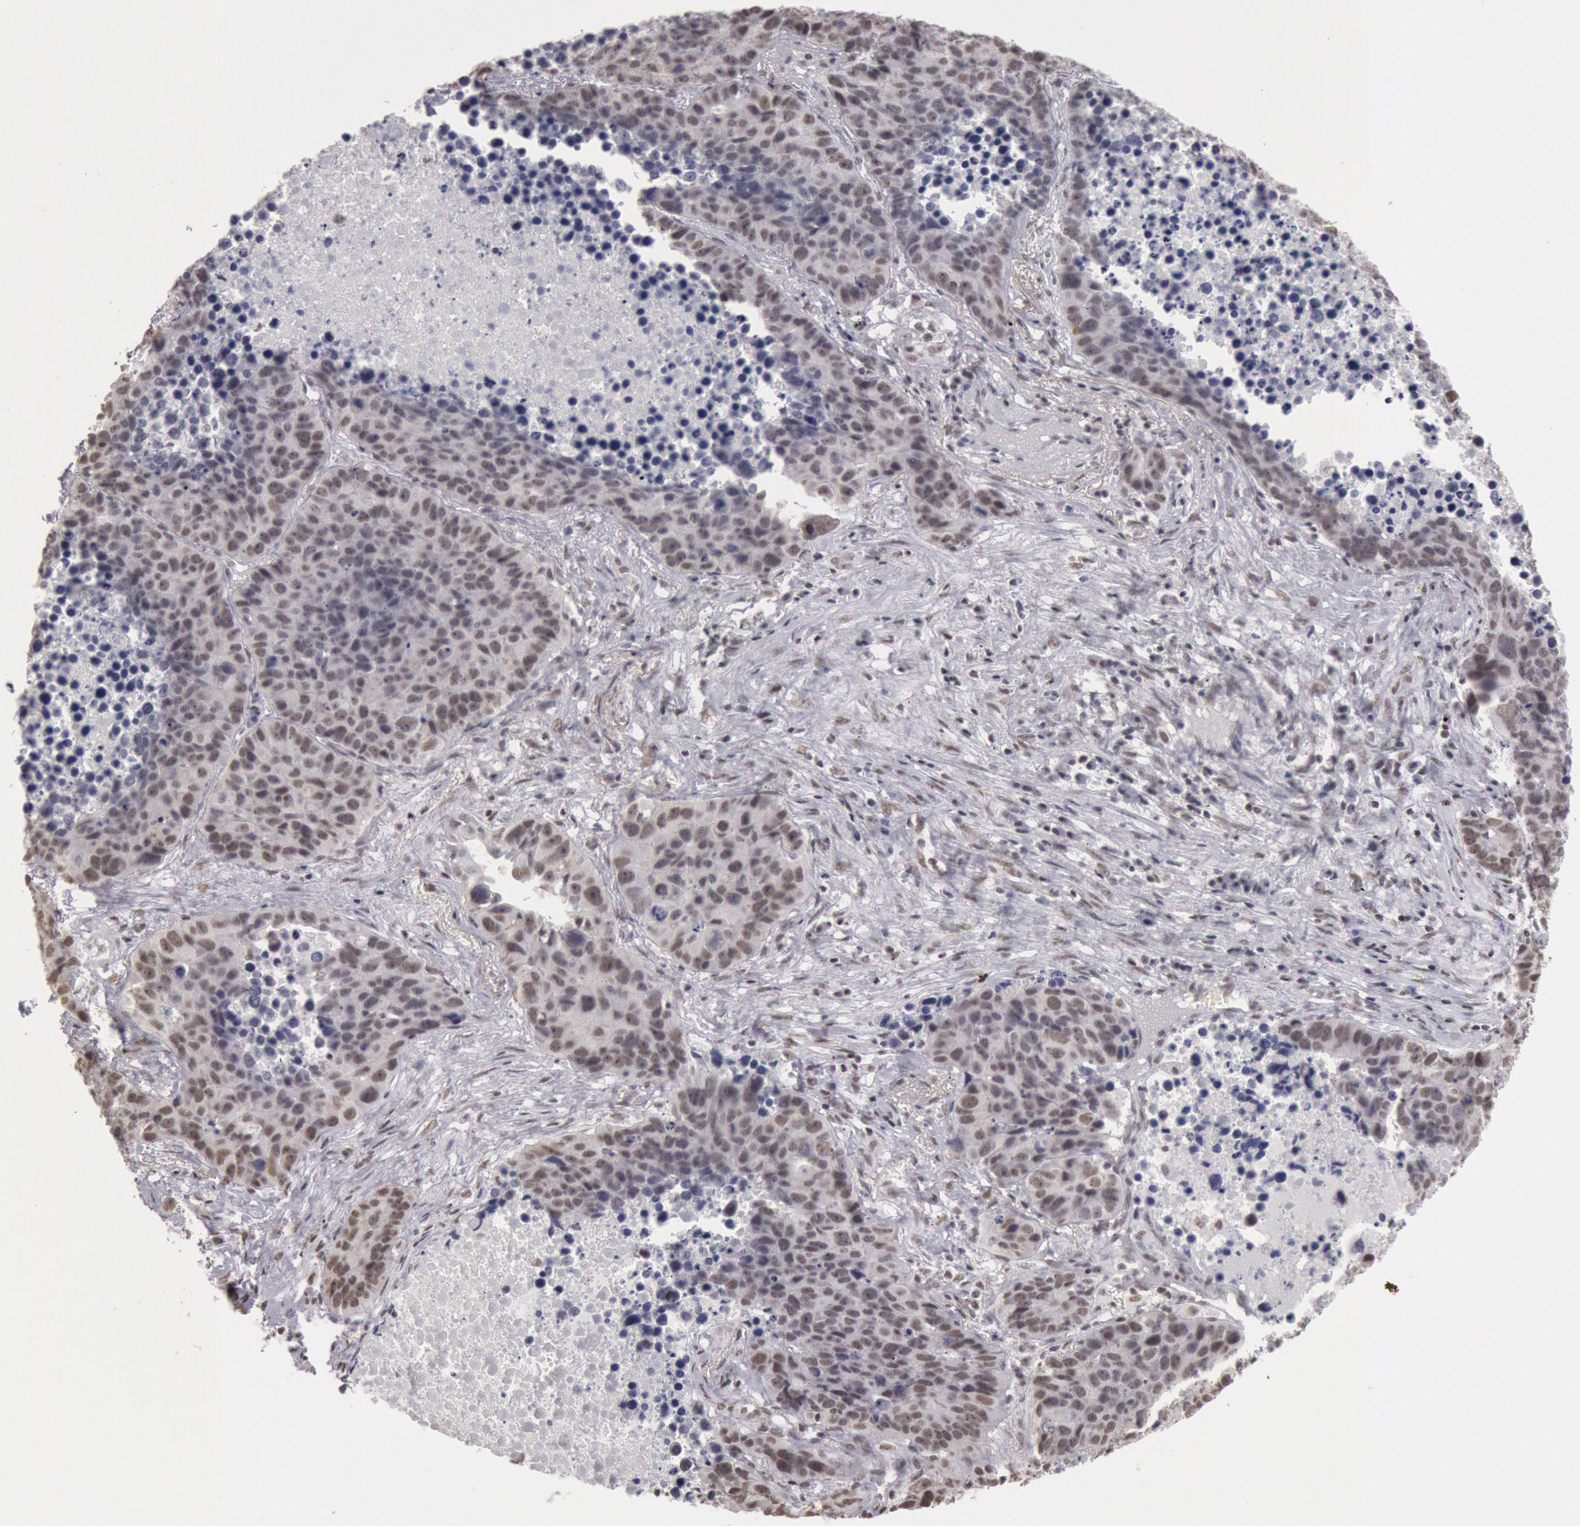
{"staining": {"intensity": "moderate", "quantity": ">75%", "location": "nuclear"}, "tissue": "lung cancer", "cell_type": "Tumor cells", "image_type": "cancer", "snomed": [{"axis": "morphology", "description": "Carcinoid, malignant, NOS"}, {"axis": "topography", "description": "Lung"}], "caption": "The histopathology image shows immunohistochemical staining of carcinoid (malignant) (lung). There is moderate nuclear staining is appreciated in about >75% of tumor cells.", "gene": "ESS2", "patient": {"sex": "male", "age": 60}}